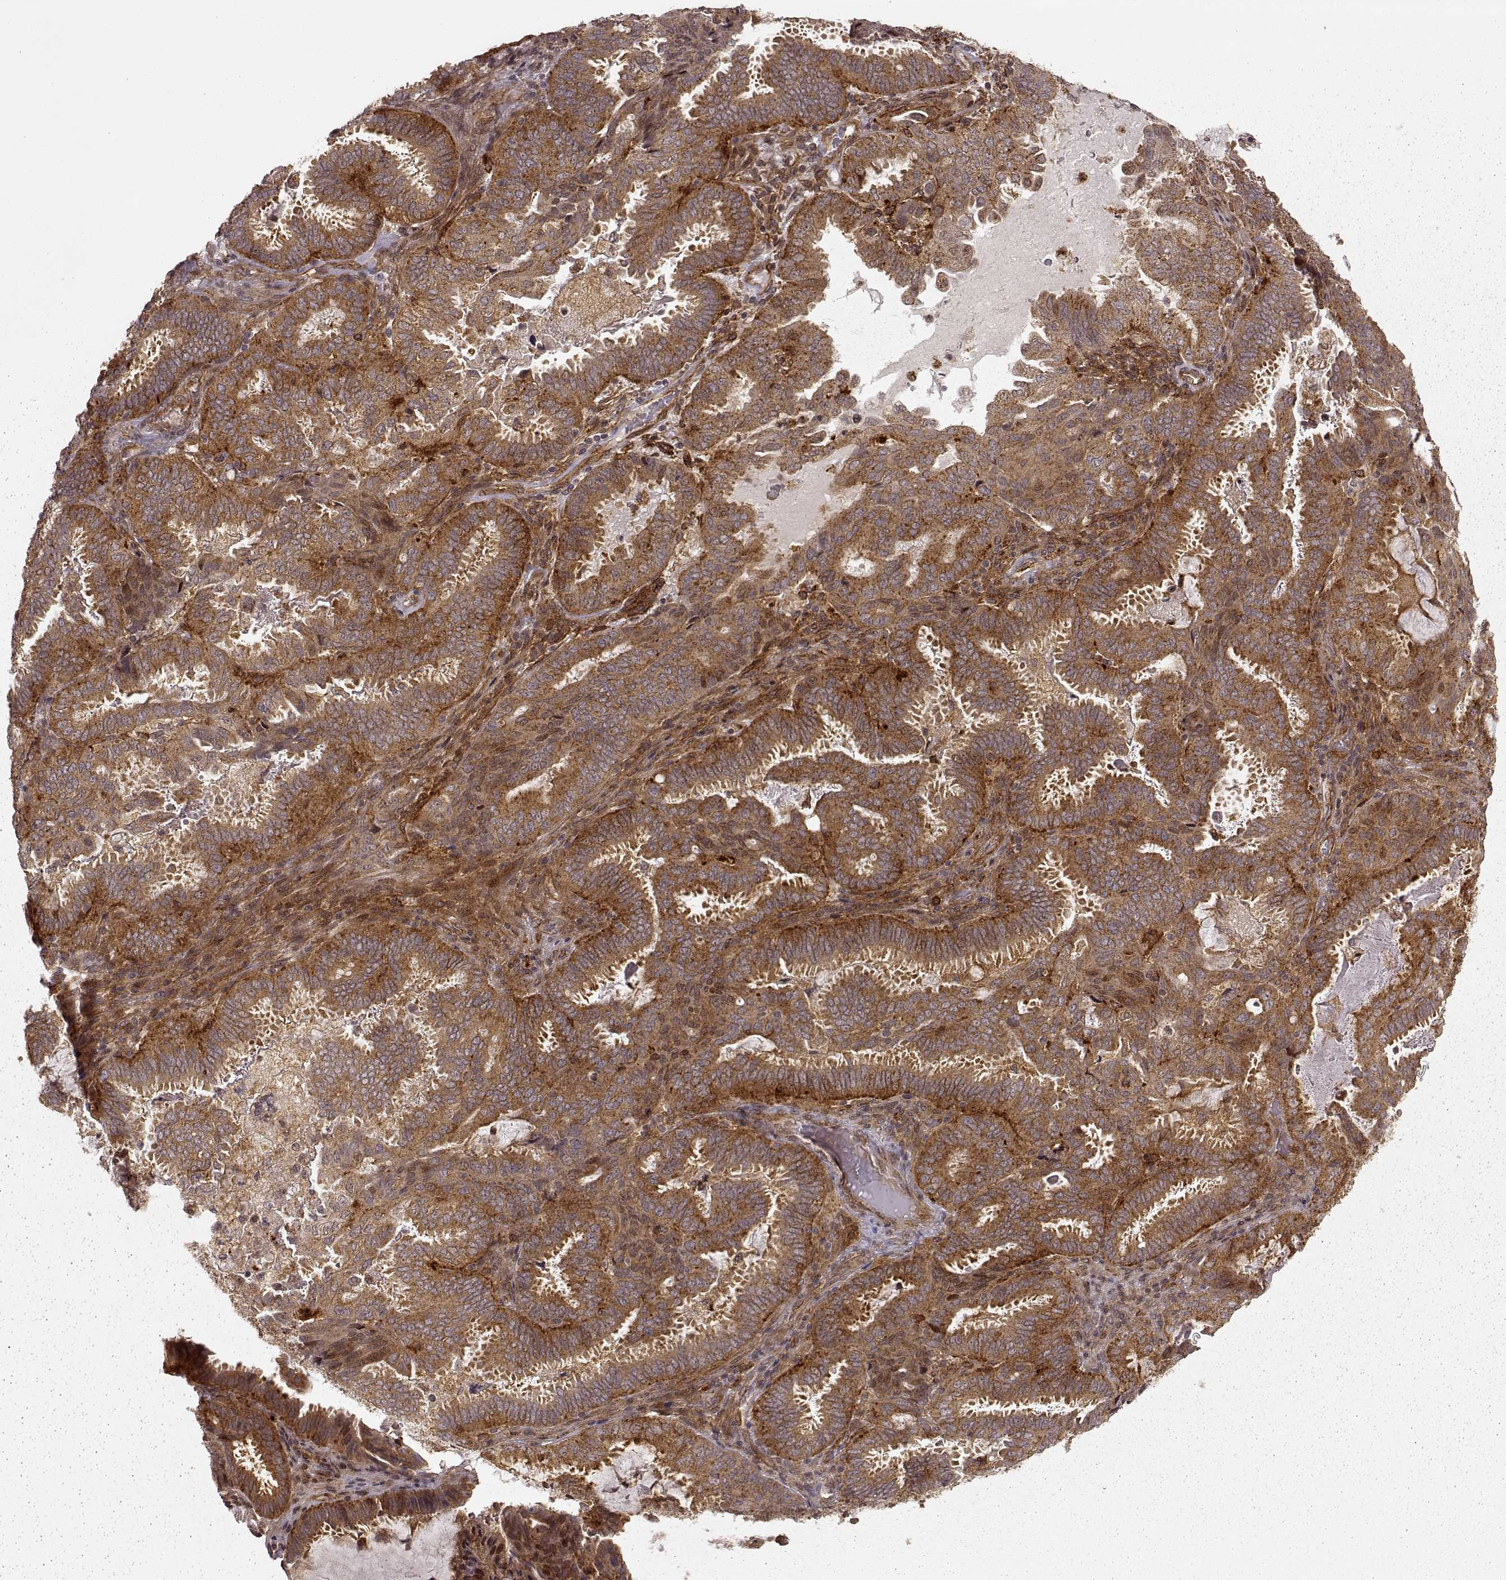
{"staining": {"intensity": "moderate", "quantity": "25%-75%", "location": "cytoplasmic/membranous"}, "tissue": "ovarian cancer", "cell_type": "Tumor cells", "image_type": "cancer", "snomed": [{"axis": "morphology", "description": "Carcinoma, endometroid"}, {"axis": "topography", "description": "Ovary"}], "caption": "DAB immunohistochemical staining of human ovarian cancer (endometroid carcinoma) shows moderate cytoplasmic/membranous protein staining in approximately 25%-75% of tumor cells. (Brightfield microscopy of DAB IHC at high magnification).", "gene": "SLC12A9", "patient": {"sex": "female", "age": 41}}